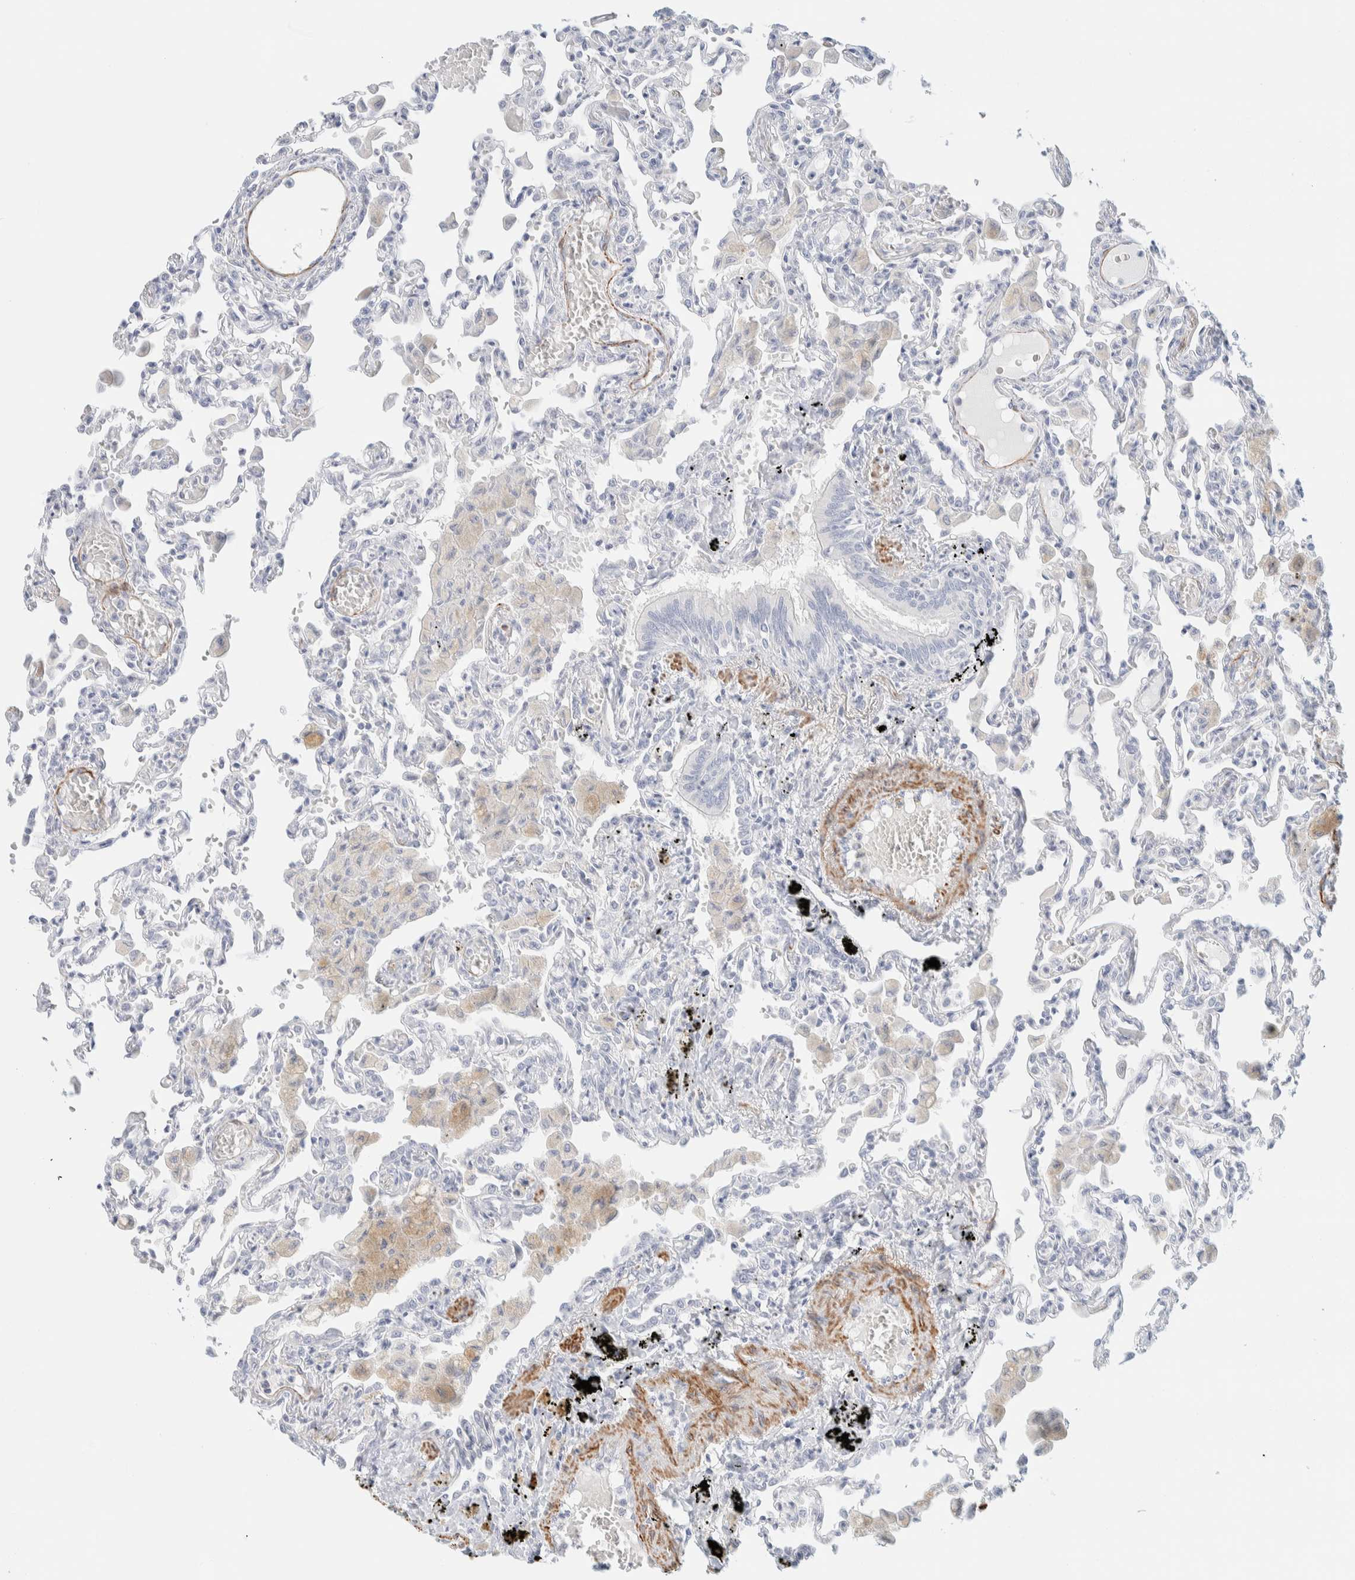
{"staining": {"intensity": "negative", "quantity": "none", "location": "none"}, "tissue": "lung", "cell_type": "Alveolar cells", "image_type": "normal", "snomed": [{"axis": "morphology", "description": "Normal tissue, NOS"}, {"axis": "topography", "description": "Bronchus"}, {"axis": "topography", "description": "Lung"}], "caption": "IHC photomicrograph of normal lung: lung stained with DAB displays no significant protein expression in alveolar cells.", "gene": "AFMID", "patient": {"sex": "female", "age": 49}}